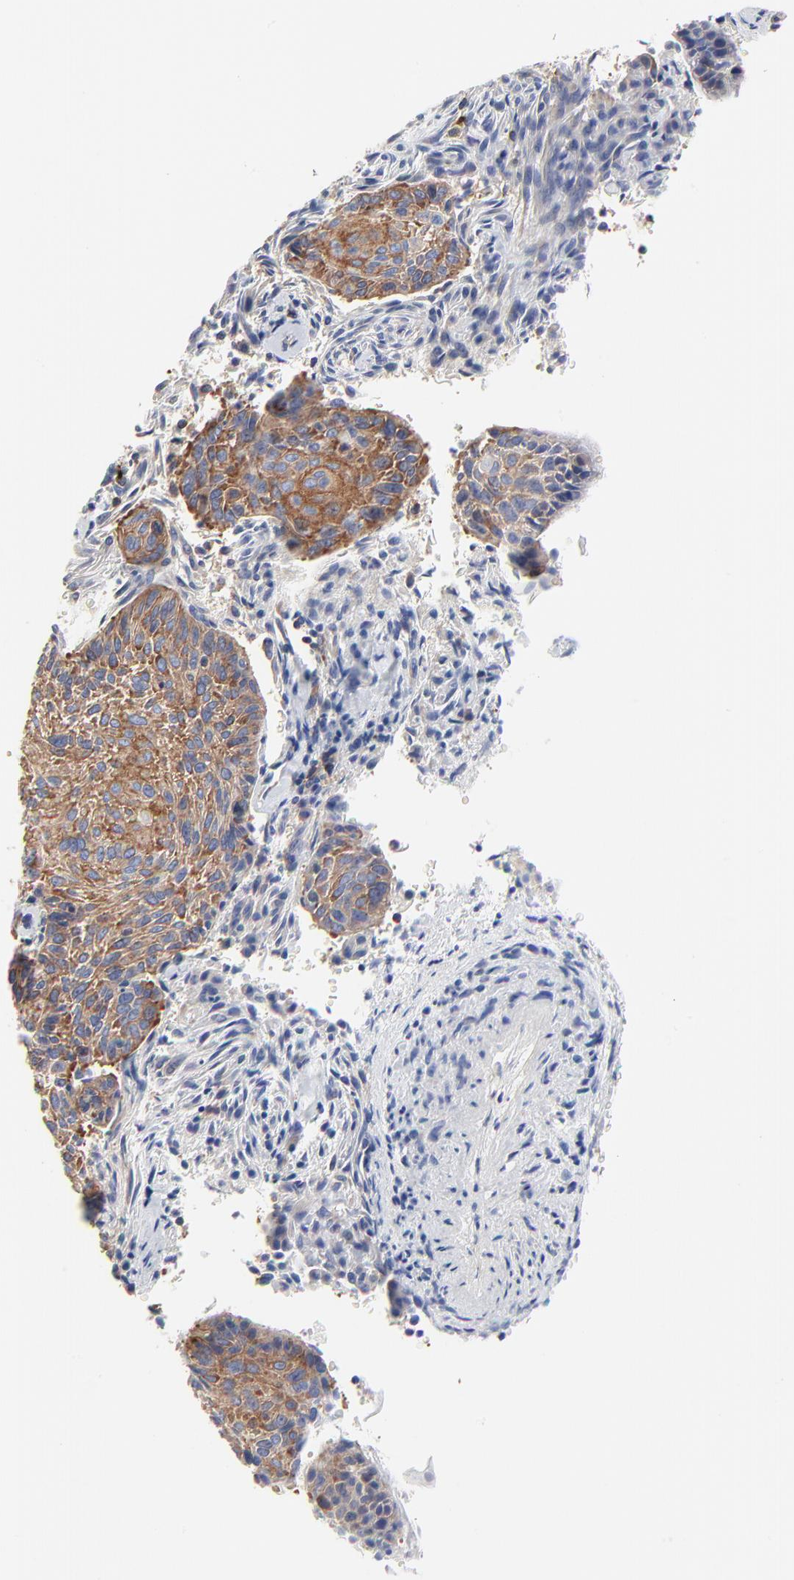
{"staining": {"intensity": "strong", "quantity": ">75%", "location": "cytoplasmic/membranous"}, "tissue": "cervical cancer", "cell_type": "Tumor cells", "image_type": "cancer", "snomed": [{"axis": "morphology", "description": "Squamous cell carcinoma, NOS"}, {"axis": "topography", "description": "Cervix"}], "caption": "An image of human cervical cancer stained for a protein exhibits strong cytoplasmic/membranous brown staining in tumor cells.", "gene": "CD2AP", "patient": {"sex": "female", "age": 33}}